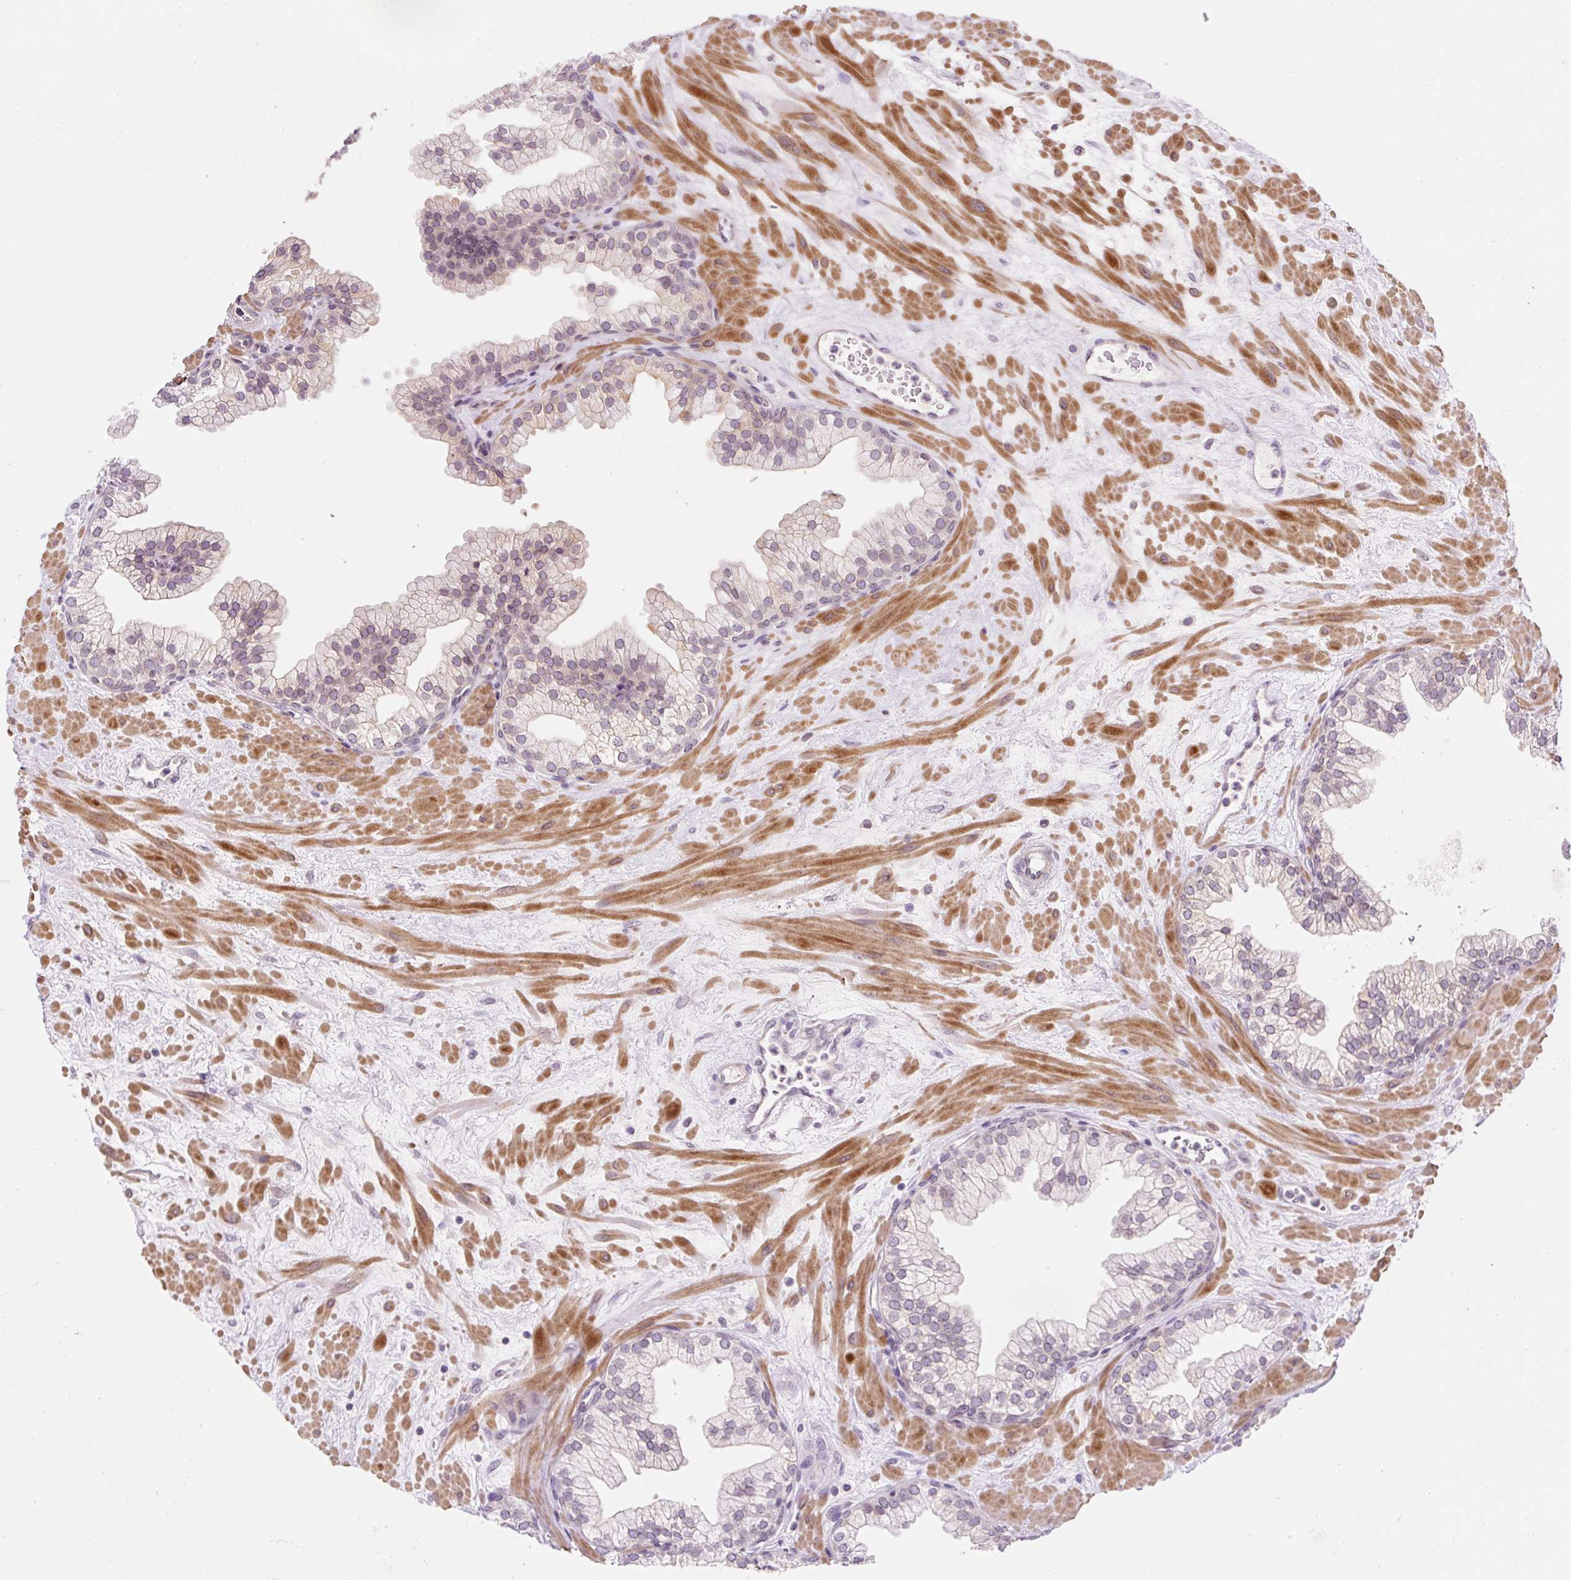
{"staining": {"intensity": "weak", "quantity": "<25%", "location": "cytoplasmic/membranous,nuclear"}, "tissue": "prostate", "cell_type": "Glandular cells", "image_type": "normal", "snomed": [{"axis": "morphology", "description": "Normal tissue, NOS"}, {"axis": "topography", "description": "Prostate"}, {"axis": "topography", "description": "Peripheral nerve tissue"}], "caption": "Immunohistochemistry image of unremarkable prostate stained for a protein (brown), which demonstrates no staining in glandular cells. Nuclei are stained in blue.", "gene": "ZNF610", "patient": {"sex": "male", "age": 61}}